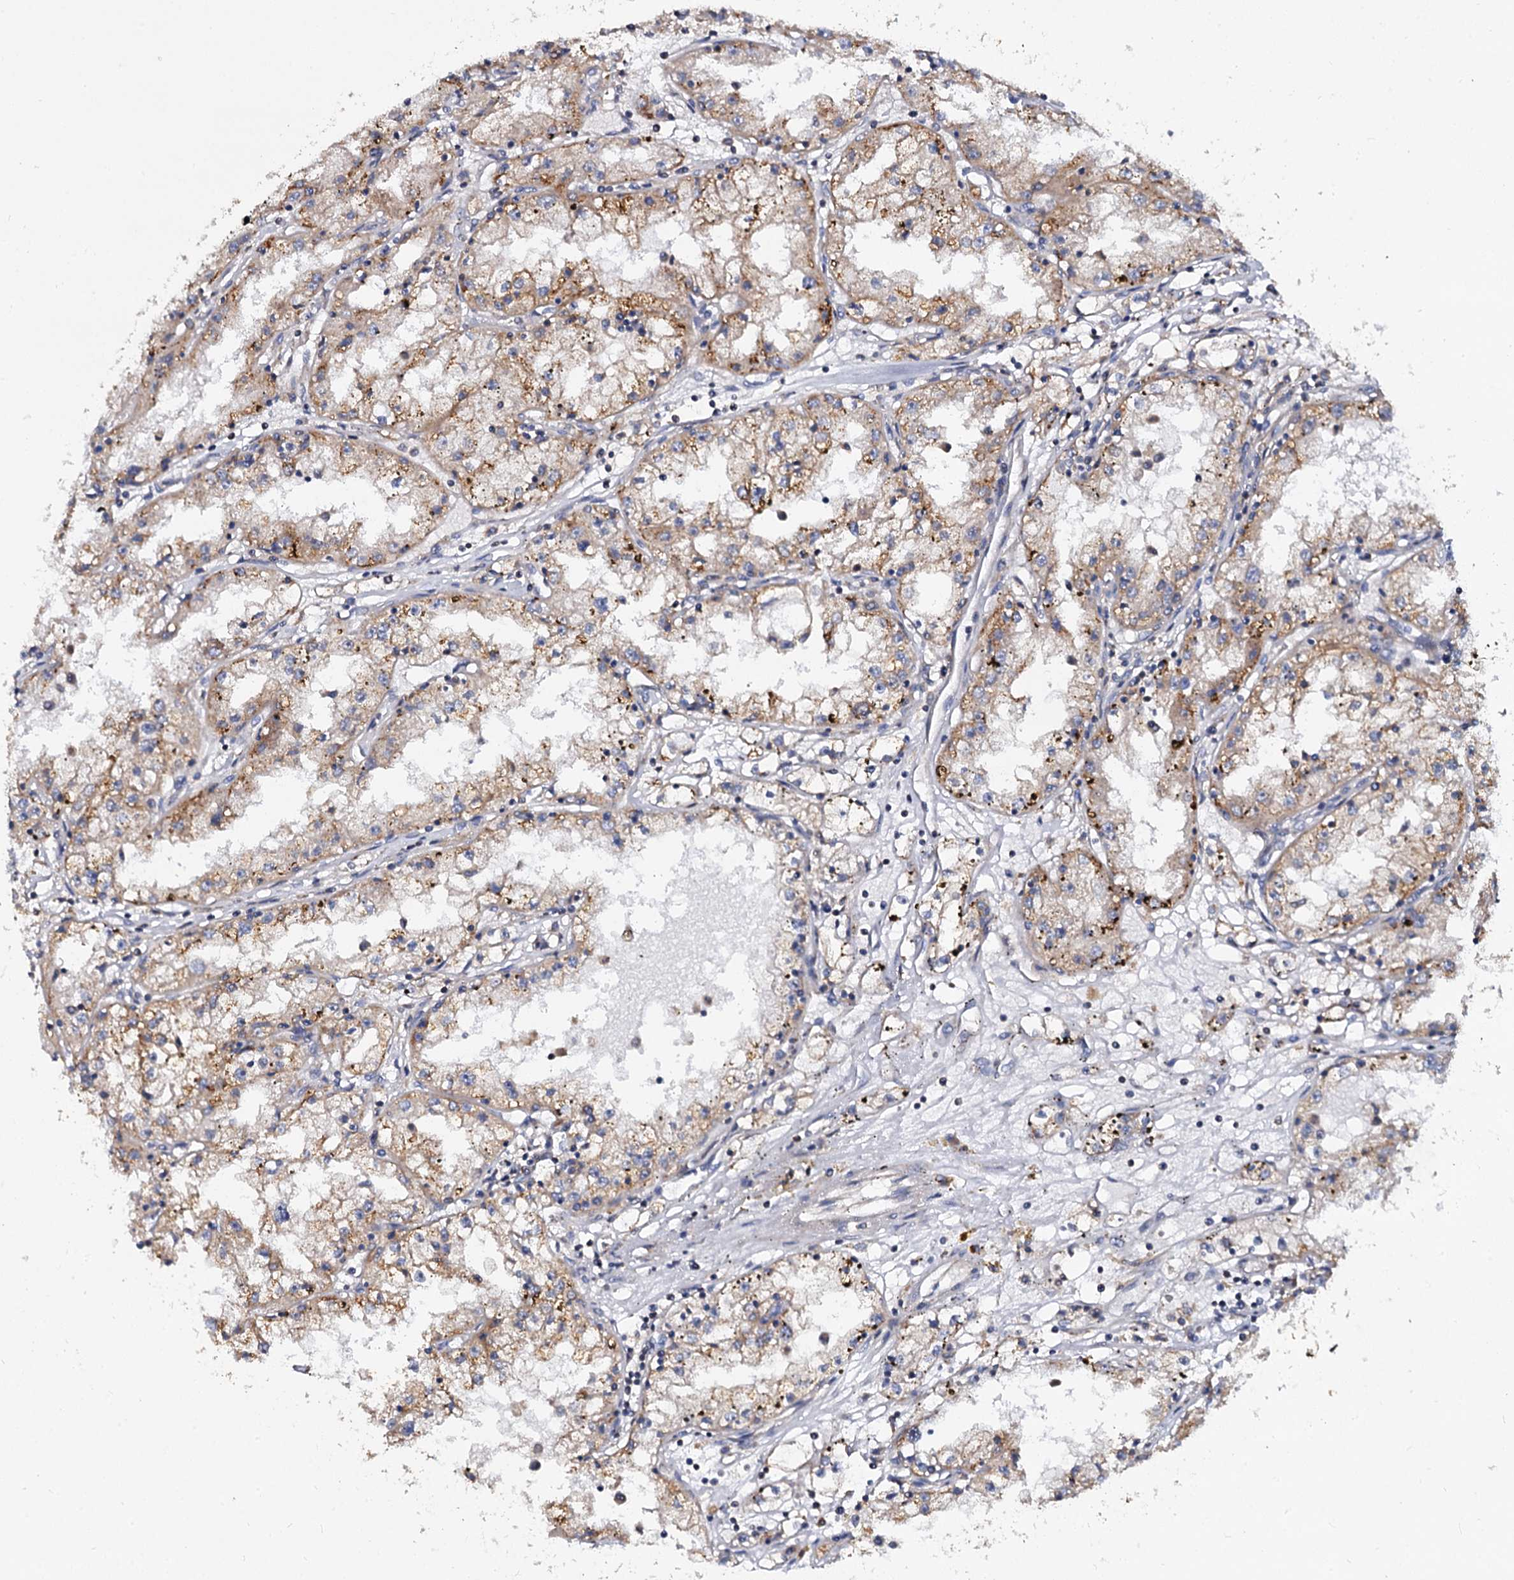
{"staining": {"intensity": "moderate", "quantity": "25%-75%", "location": "cytoplasmic/membranous"}, "tissue": "renal cancer", "cell_type": "Tumor cells", "image_type": "cancer", "snomed": [{"axis": "morphology", "description": "Adenocarcinoma, NOS"}, {"axis": "topography", "description": "Kidney"}], "caption": "Approximately 25%-75% of tumor cells in renal cancer exhibit moderate cytoplasmic/membranous protein positivity as visualized by brown immunohistochemical staining.", "gene": "ANKRD13A", "patient": {"sex": "male", "age": 56}}